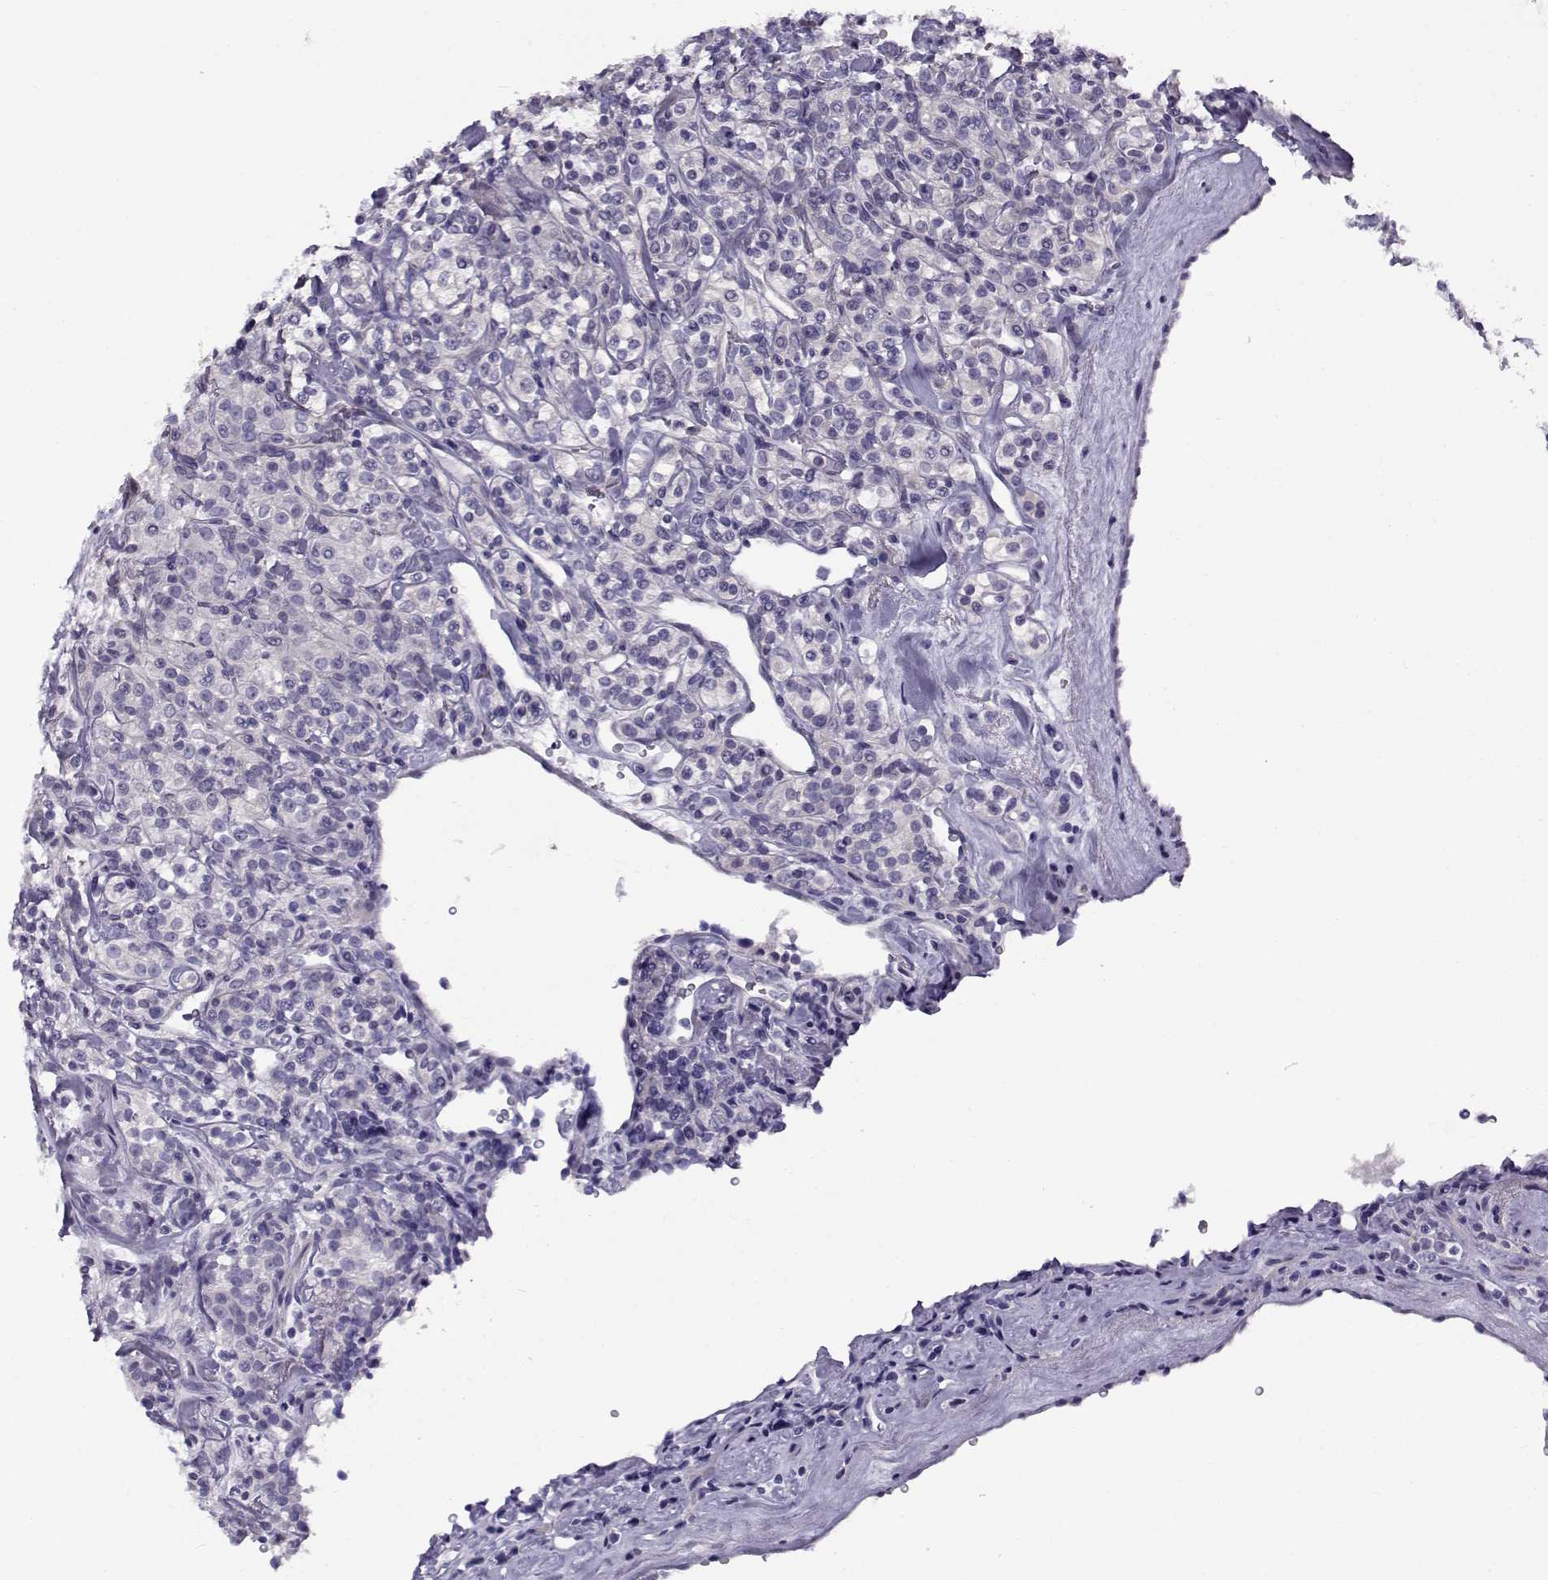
{"staining": {"intensity": "negative", "quantity": "none", "location": "none"}, "tissue": "renal cancer", "cell_type": "Tumor cells", "image_type": "cancer", "snomed": [{"axis": "morphology", "description": "Adenocarcinoma, NOS"}, {"axis": "topography", "description": "Kidney"}], "caption": "An immunohistochemistry (IHC) photomicrograph of adenocarcinoma (renal) is shown. There is no staining in tumor cells of adenocarcinoma (renal).", "gene": "FEZF1", "patient": {"sex": "male", "age": 77}}